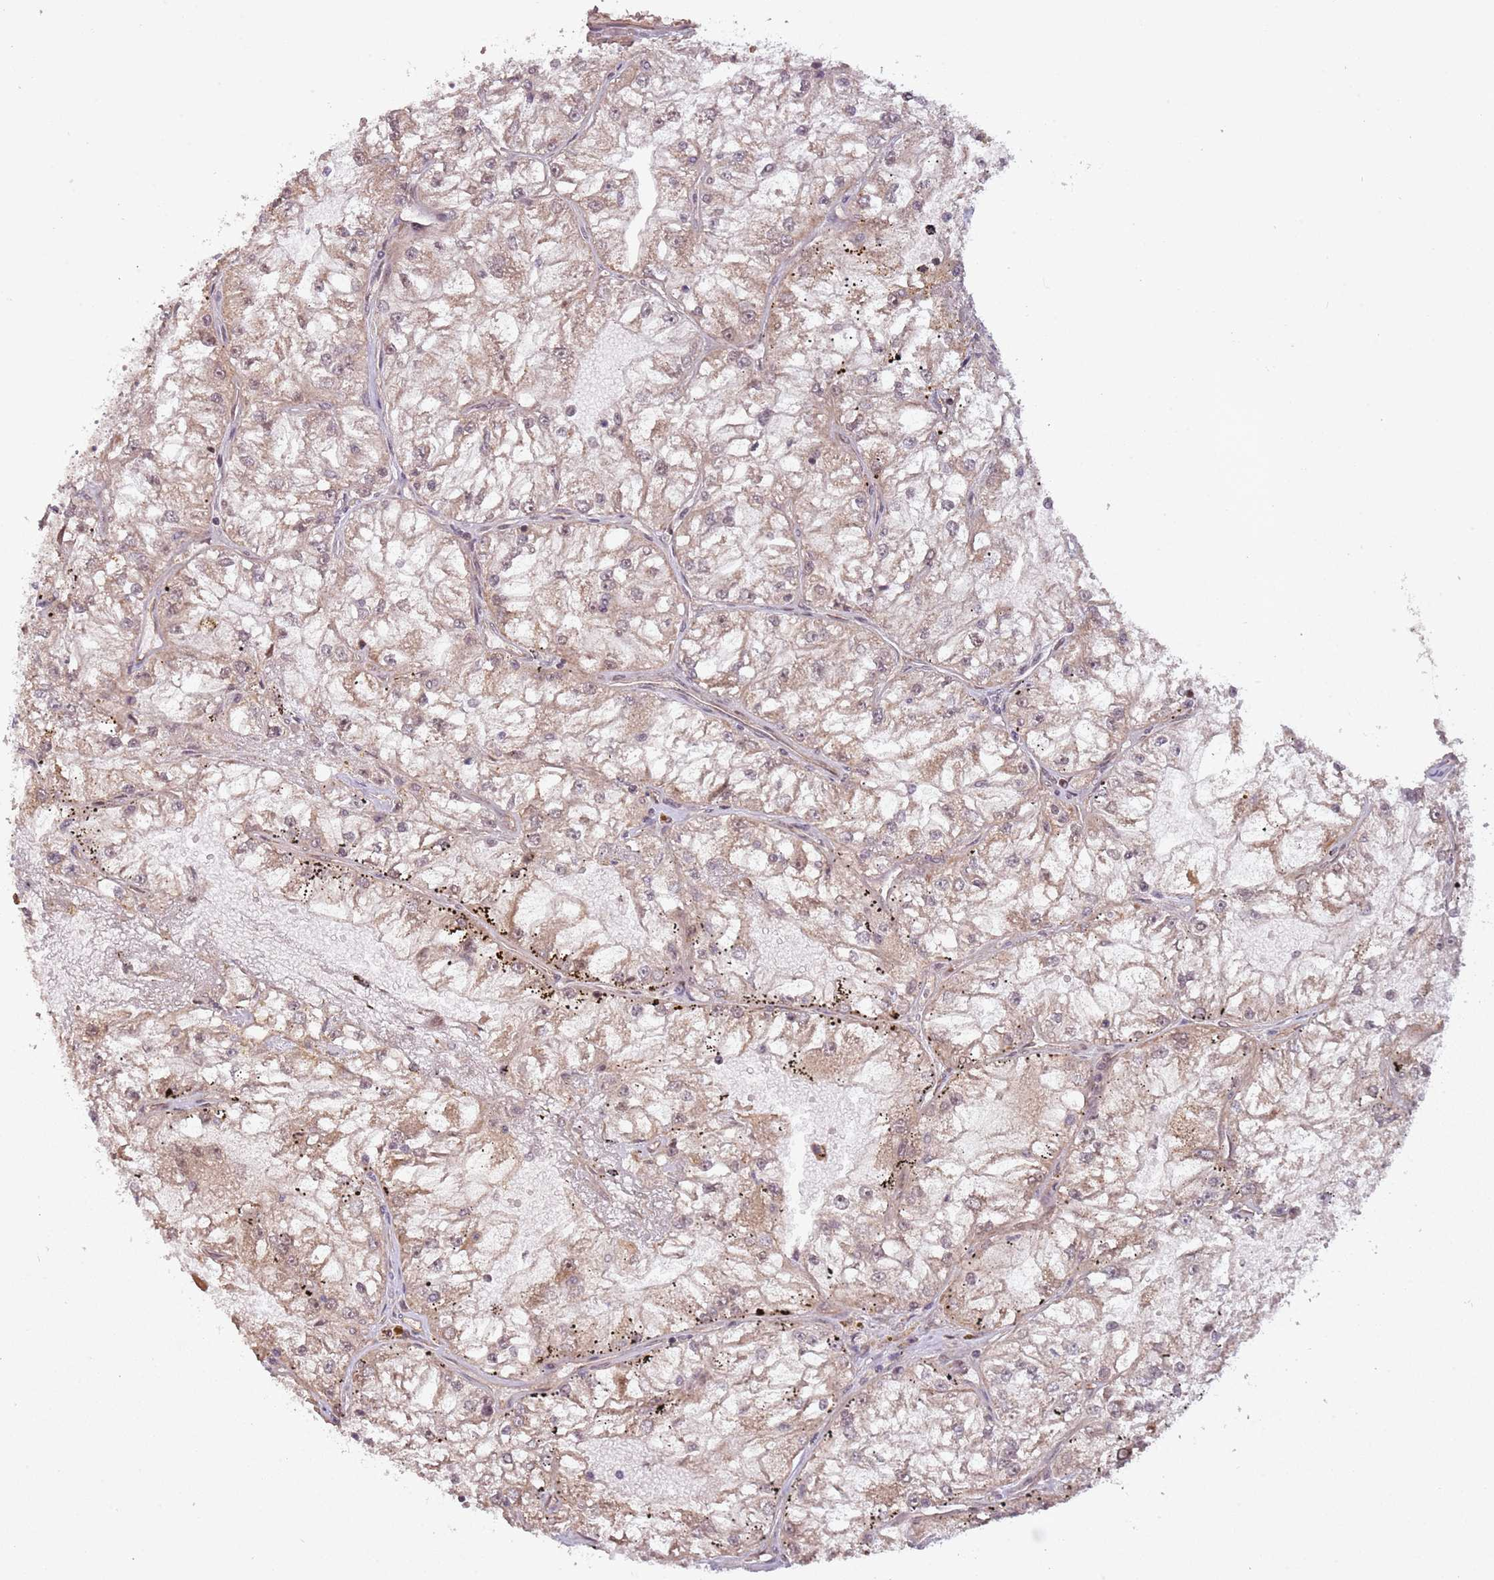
{"staining": {"intensity": "weak", "quantity": ">75%", "location": "cytoplasmic/membranous"}, "tissue": "renal cancer", "cell_type": "Tumor cells", "image_type": "cancer", "snomed": [{"axis": "morphology", "description": "Adenocarcinoma, NOS"}, {"axis": "topography", "description": "Kidney"}], "caption": "Tumor cells show low levels of weak cytoplasmic/membranous expression in approximately >75% of cells in human adenocarcinoma (renal).", "gene": "SUDS3", "patient": {"sex": "female", "age": 72}}